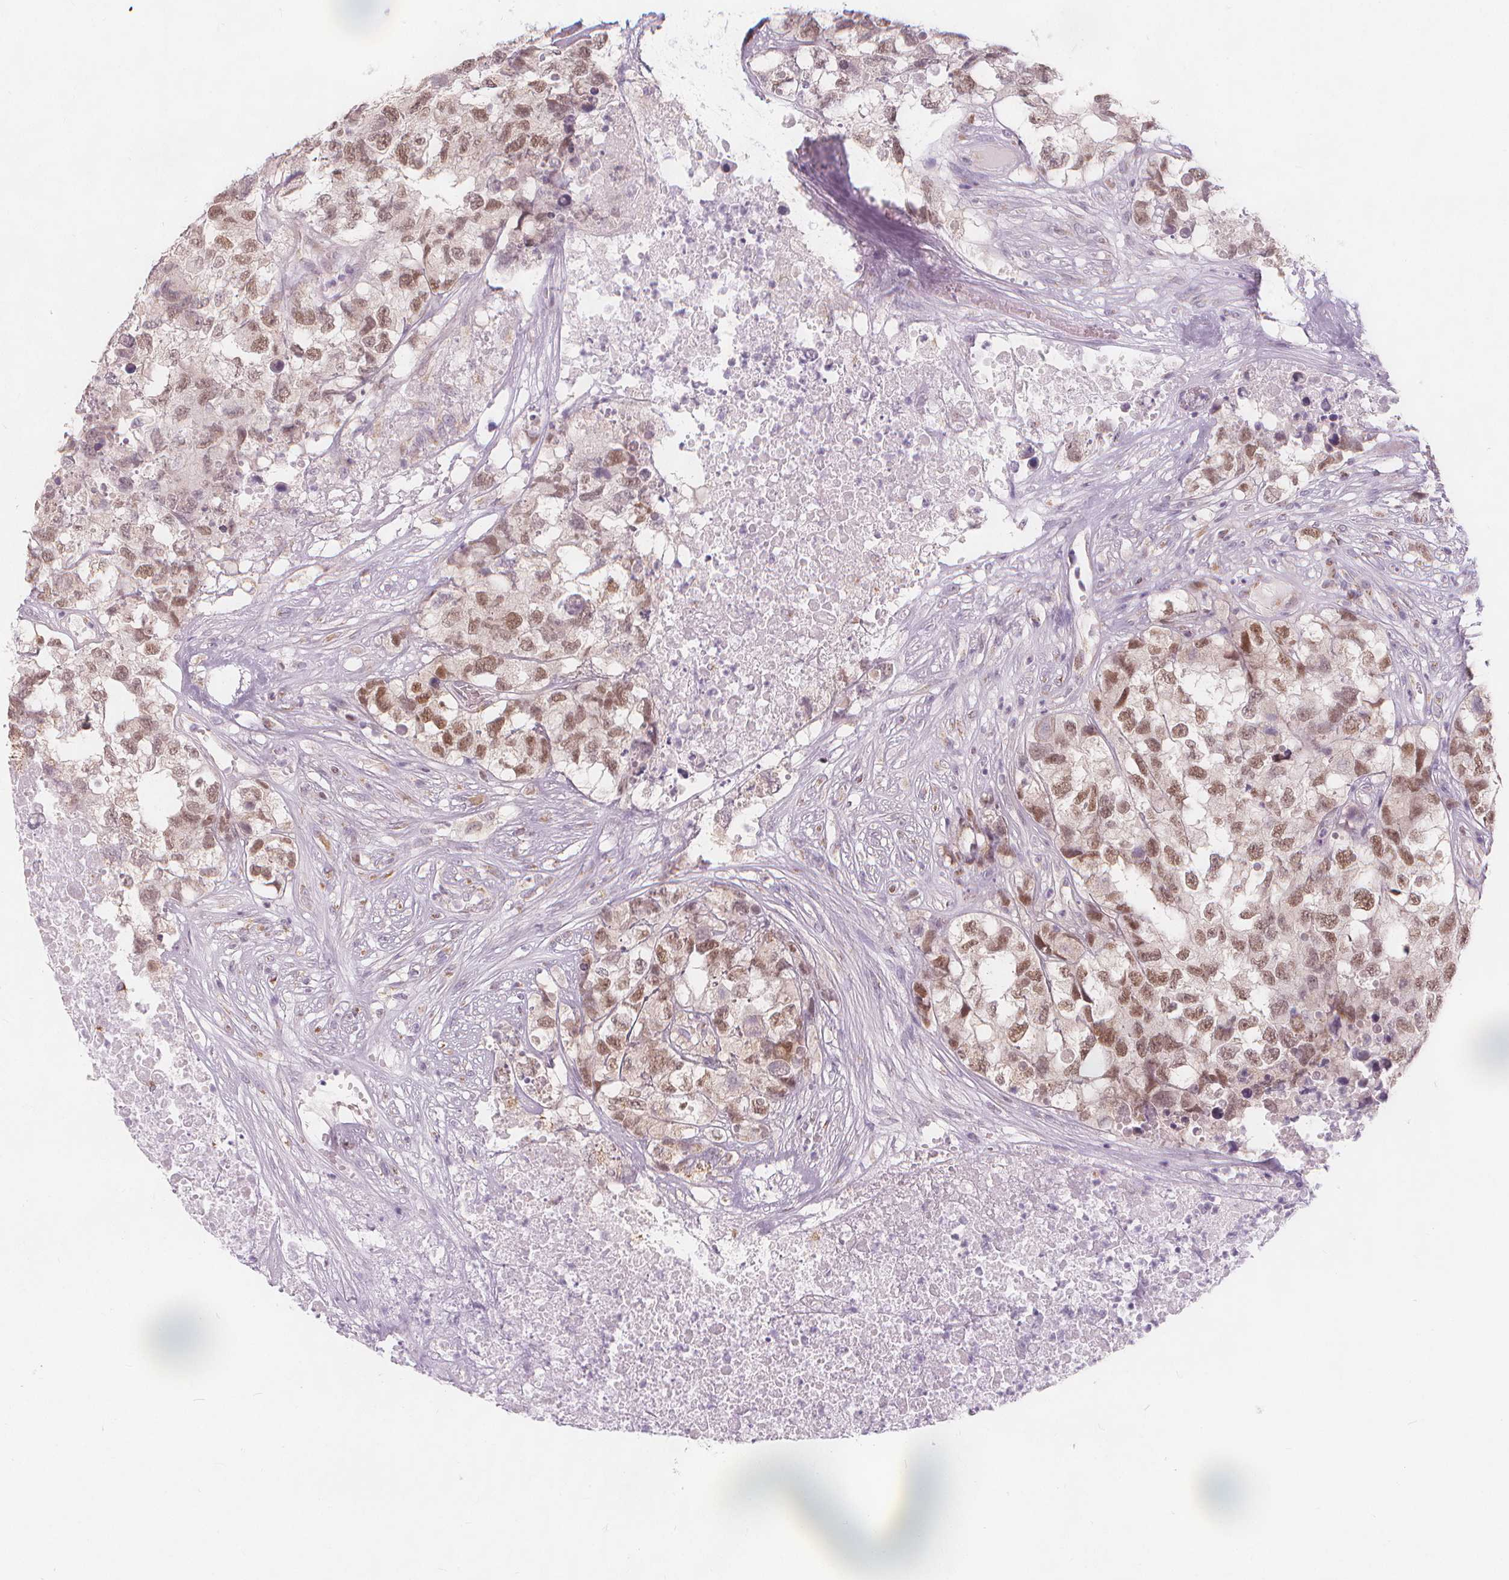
{"staining": {"intensity": "moderate", "quantity": ">75%", "location": "nuclear"}, "tissue": "testis cancer", "cell_type": "Tumor cells", "image_type": "cancer", "snomed": [{"axis": "morphology", "description": "Carcinoma, Embryonal, NOS"}, {"axis": "topography", "description": "Testis"}], "caption": "Human testis cancer (embryonal carcinoma) stained with a brown dye exhibits moderate nuclear positive expression in approximately >75% of tumor cells.", "gene": "TIPIN", "patient": {"sex": "male", "age": 83}}